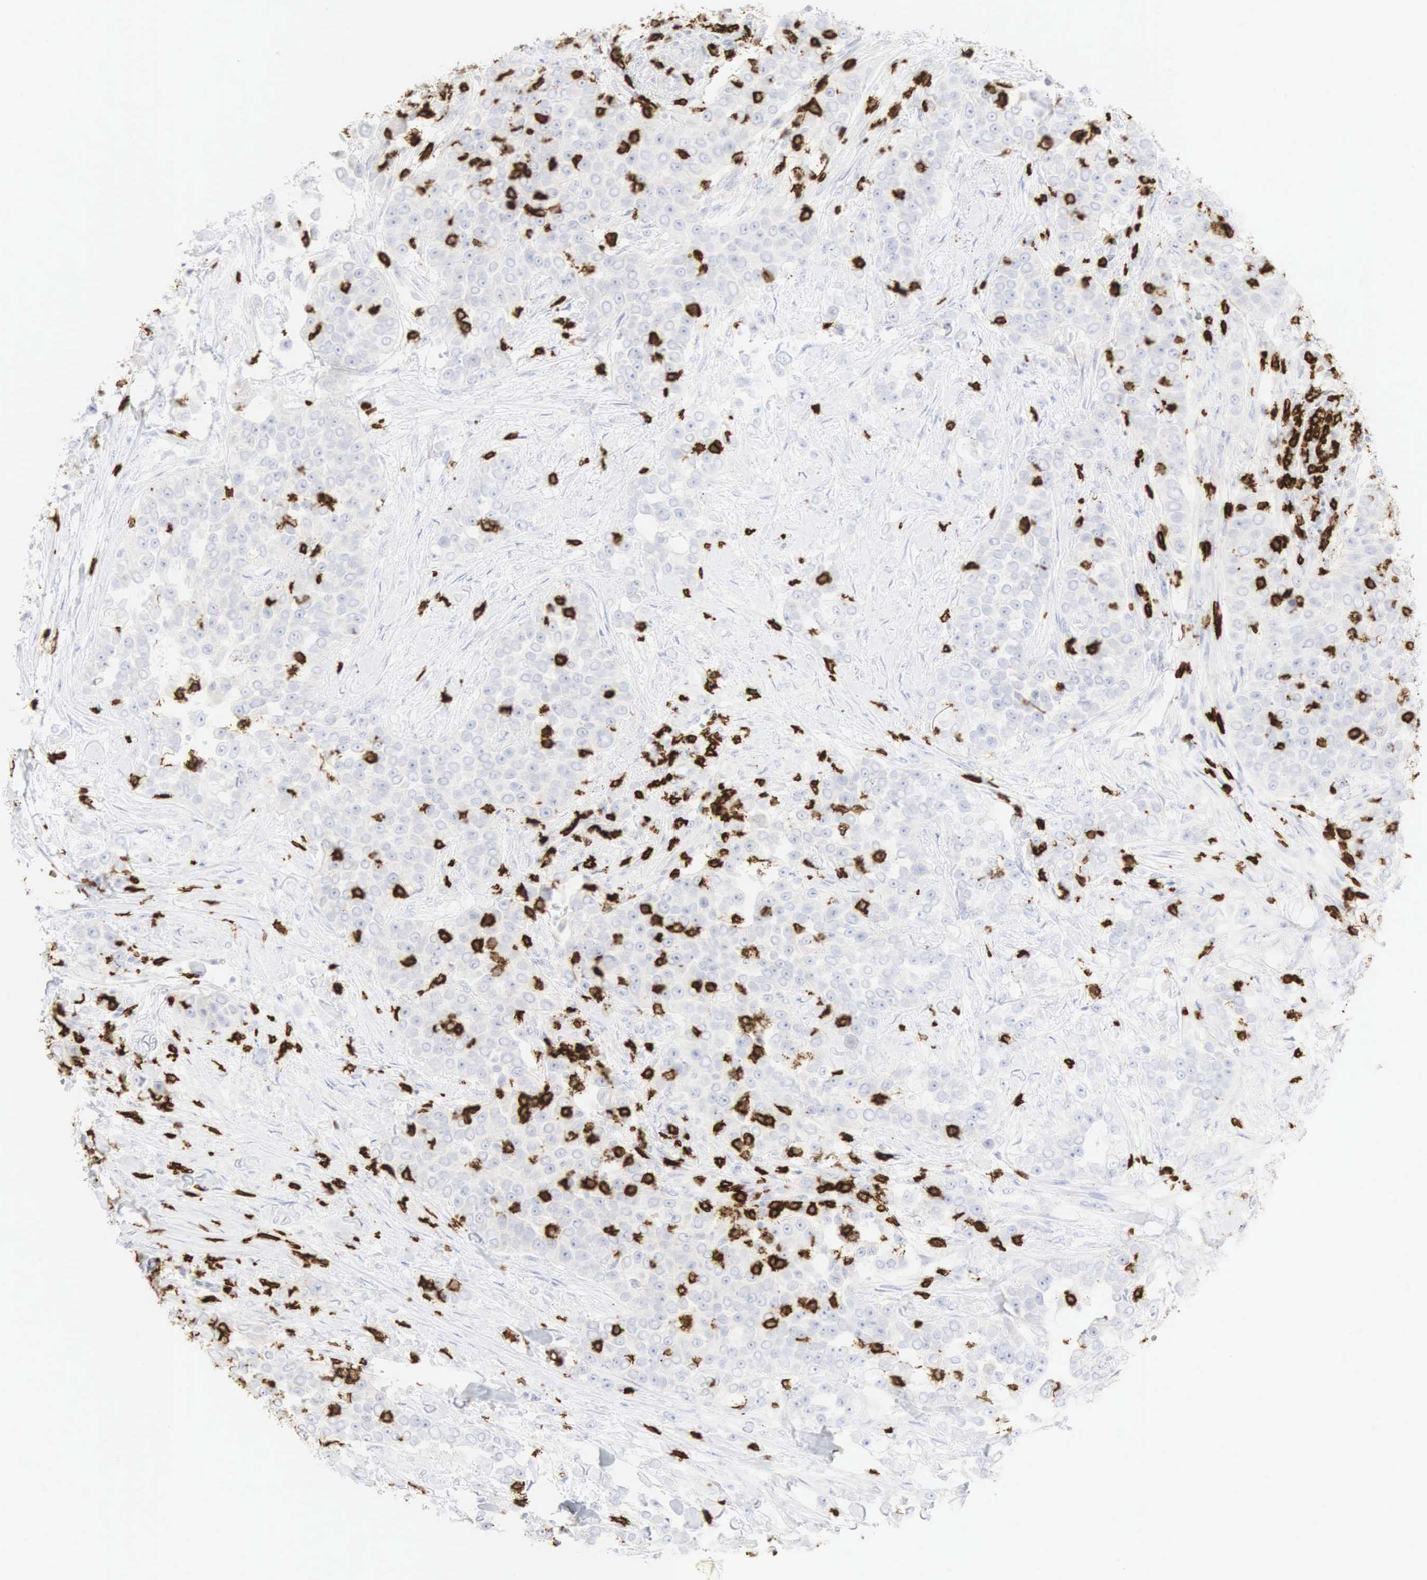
{"staining": {"intensity": "negative", "quantity": "none", "location": "none"}, "tissue": "urothelial cancer", "cell_type": "Tumor cells", "image_type": "cancer", "snomed": [{"axis": "morphology", "description": "Urothelial carcinoma, High grade"}, {"axis": "topography", "description": "Urinary bladder"}], "caption": "Immunohistochemical staining of urothelial cancer demonstrates no significant expression in tumor cells.", "gene": "CD8A", "patient": {"sex": "female", "age": 80}}